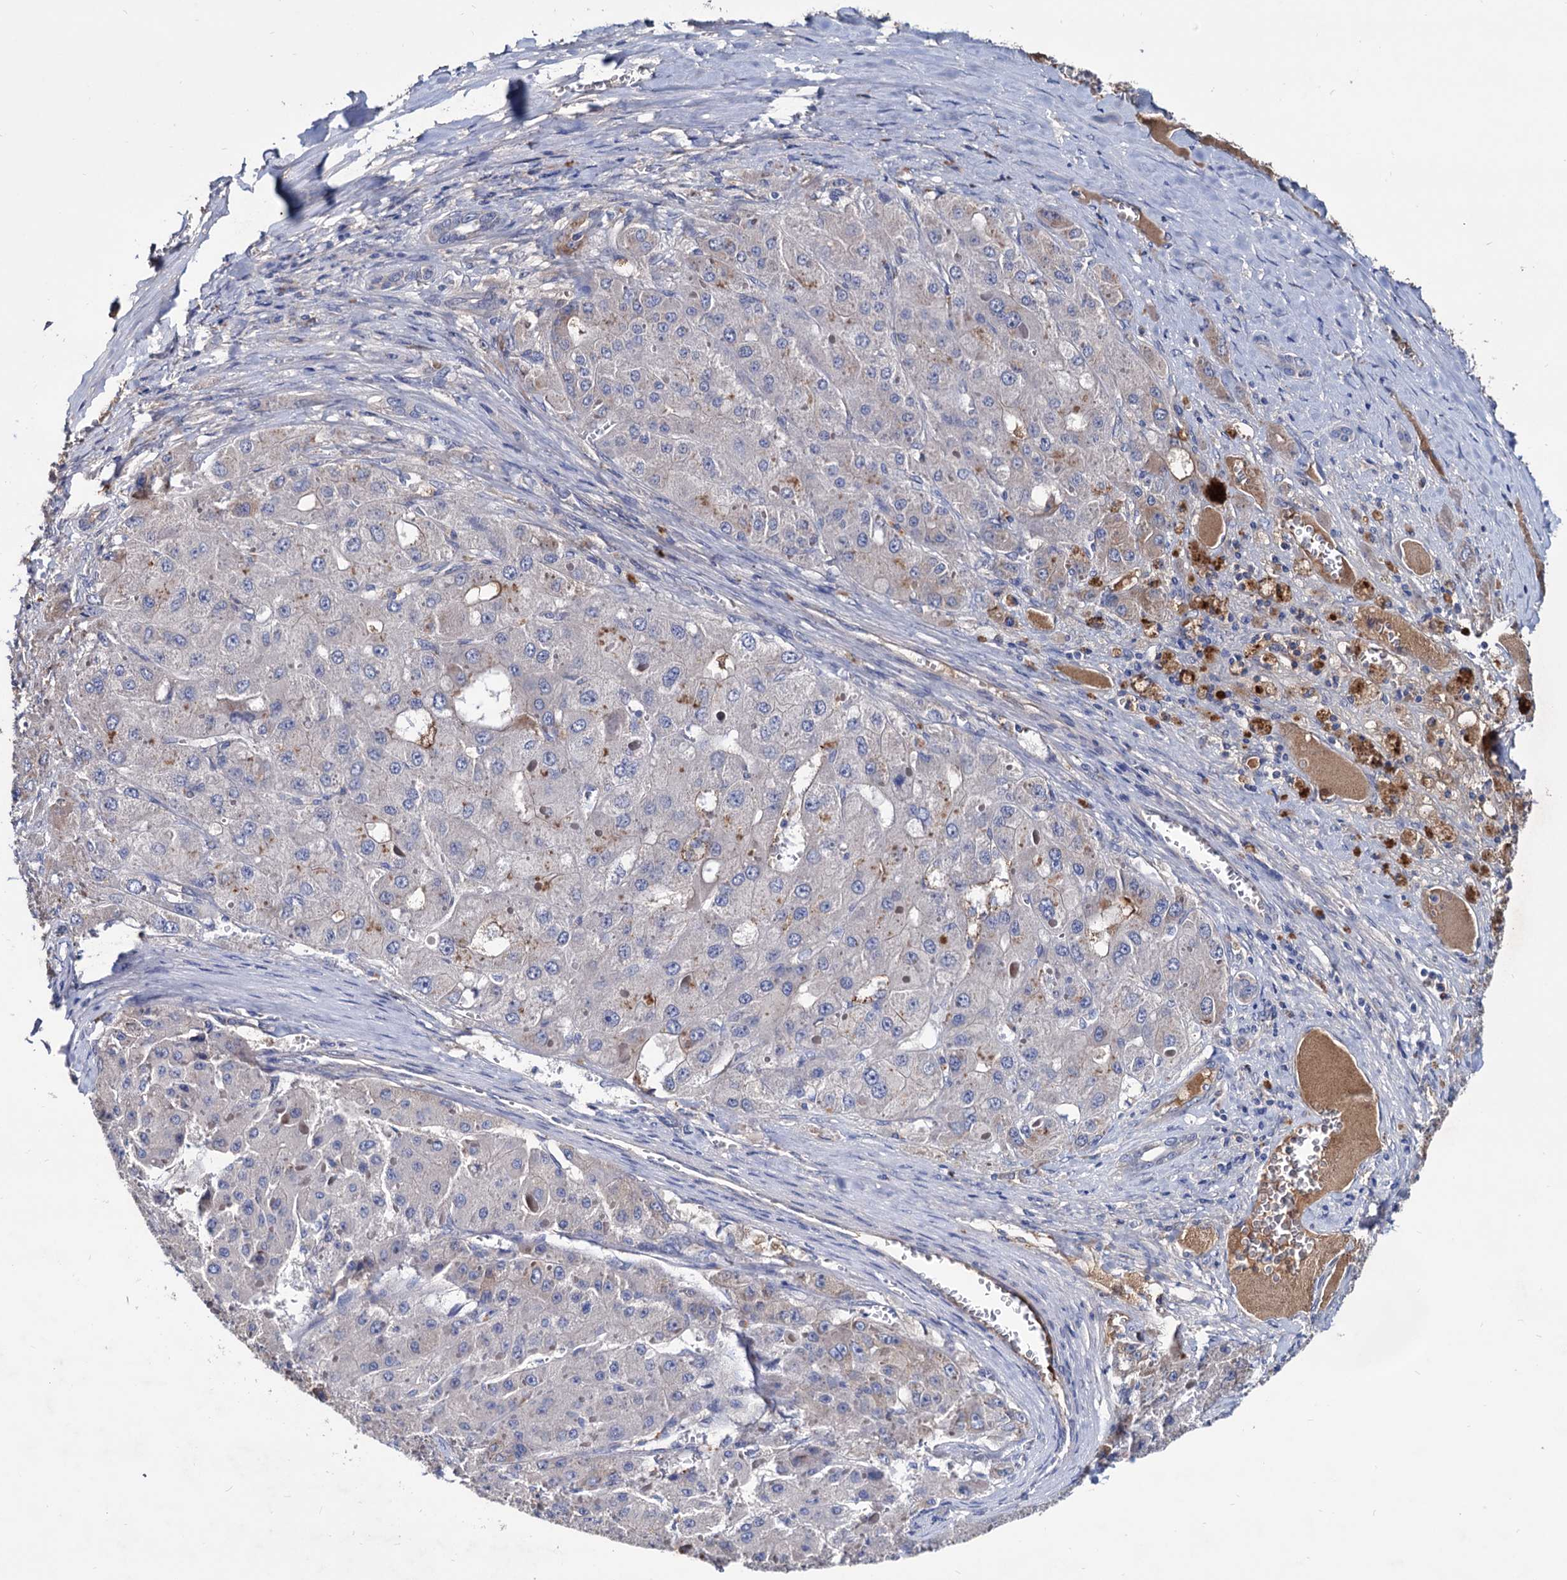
{"staining": {"intensity": "weak", "quantity": "<25%", "location": "cytoplasmic/membranous"}, "tissue": "liver cancer", "cell_type": "Tumor cells", "image_type": "cancer", "snomed": [{"axis": "morphology", "description": "Carcinoma, Hepatocellular, NOS"}, {"axis": "topography", "description": "Liver"}], "caption": "This image is of hepatocellular carcinoma (liver) stained with immunohistochemistry (IHC) to label a protein in brown with the nuclei are counter-stained blue. There is no positivity in tumor cells.", "gene": "NPAS4", "patient": {"sex": "female", "age": 73}}